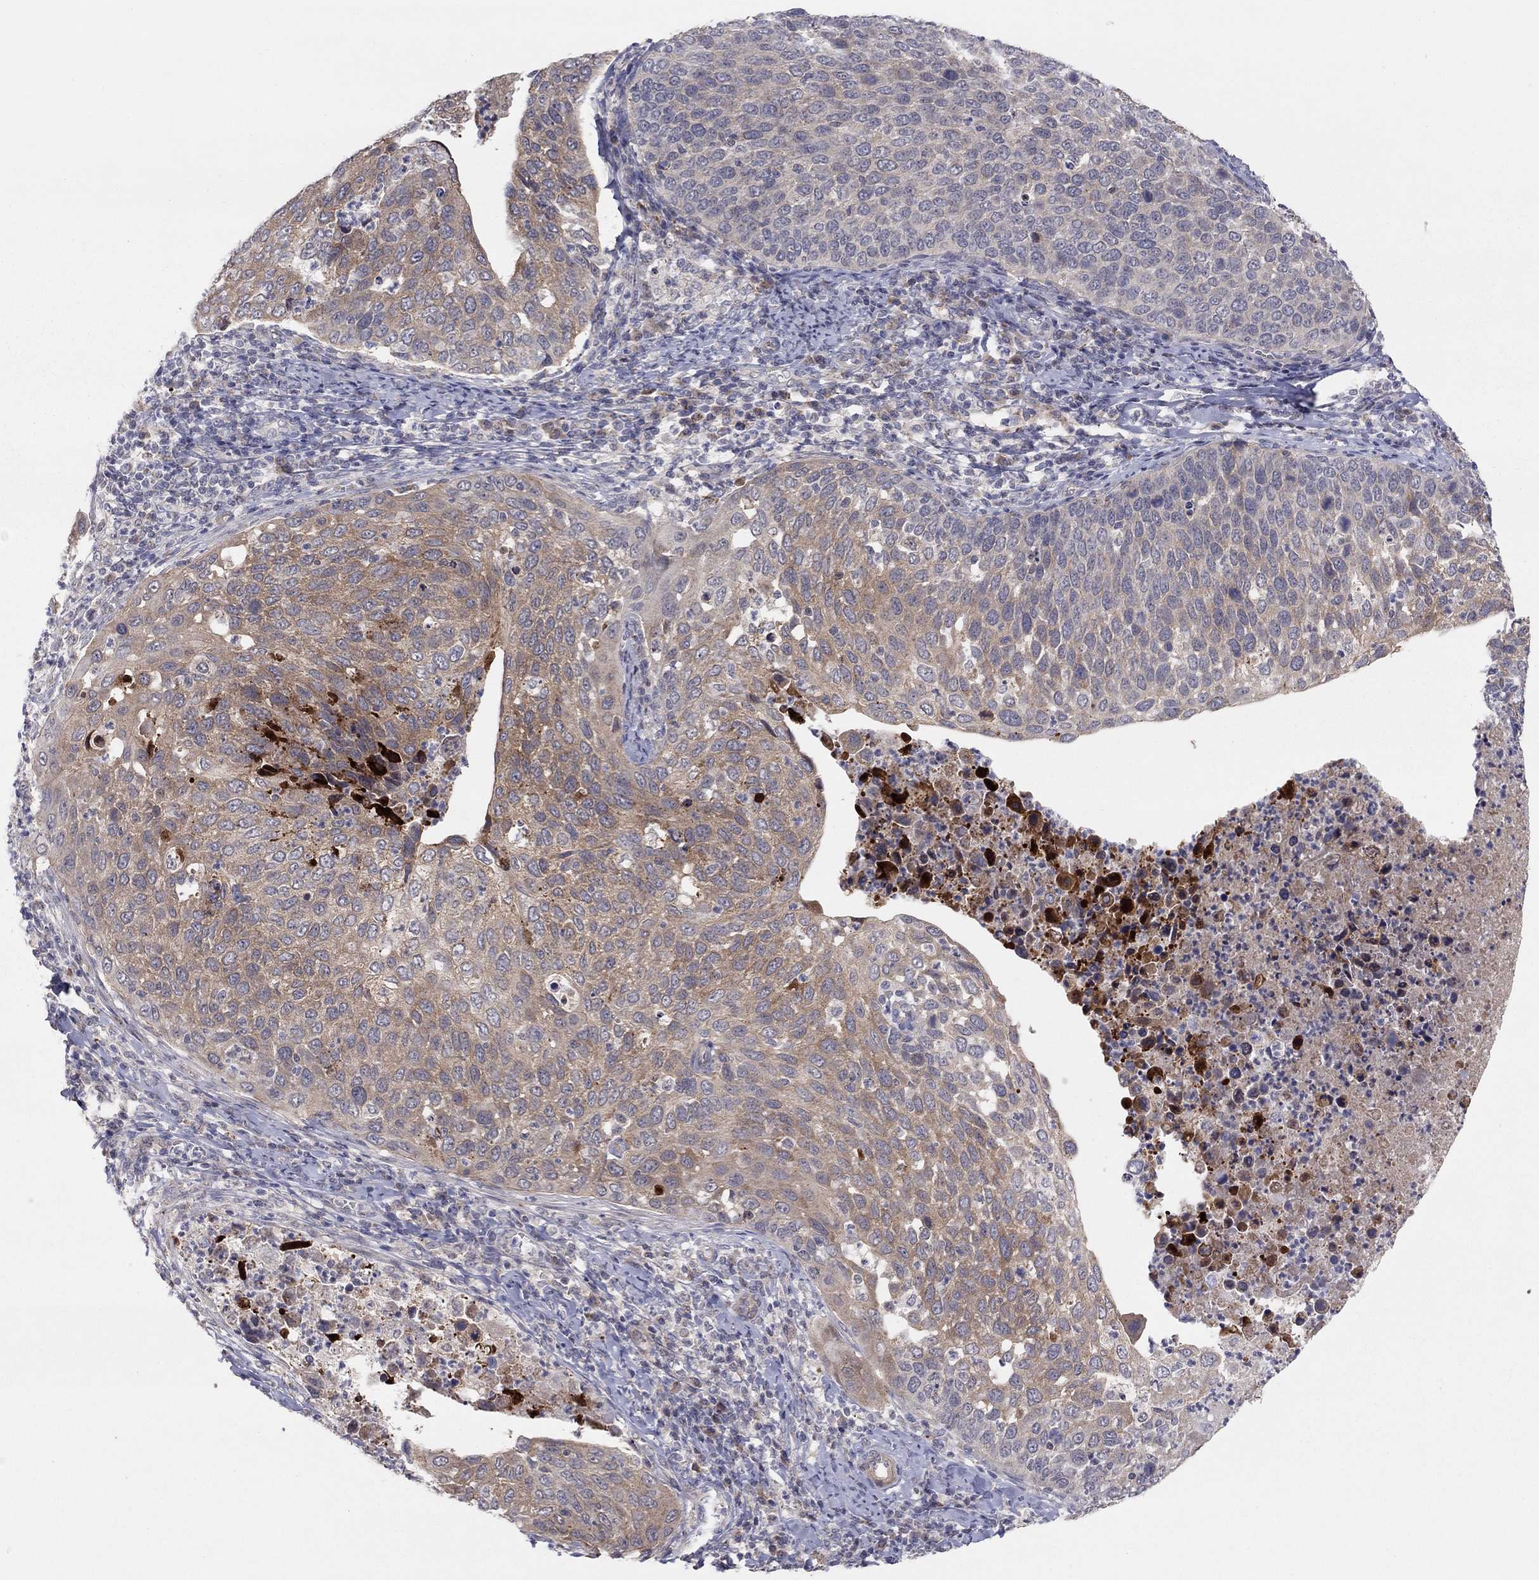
{"staining": {"intensity": "moderate", "quantity": "25%-75%", "location": "cytoplasmic/membranous"}, "tissue": "cervical cancer", "cell_type": "Tumor cells", "image_type": "cancer", "snomed": [{"axis": "morphology", "description": "Squamous cell carcinoma, NOS"}, {"axis": "topography", "description": "Cervix"}], "caption": "About 25%-75% of tumor cells in cervical cancer (squamous cell carcinoma) display moderate cytoplasmic/membranous protein staining as visualized by brown immunohistochemical staining.", "gene": "CRACDL", "patient": {"sex": "female", "age": 54}}